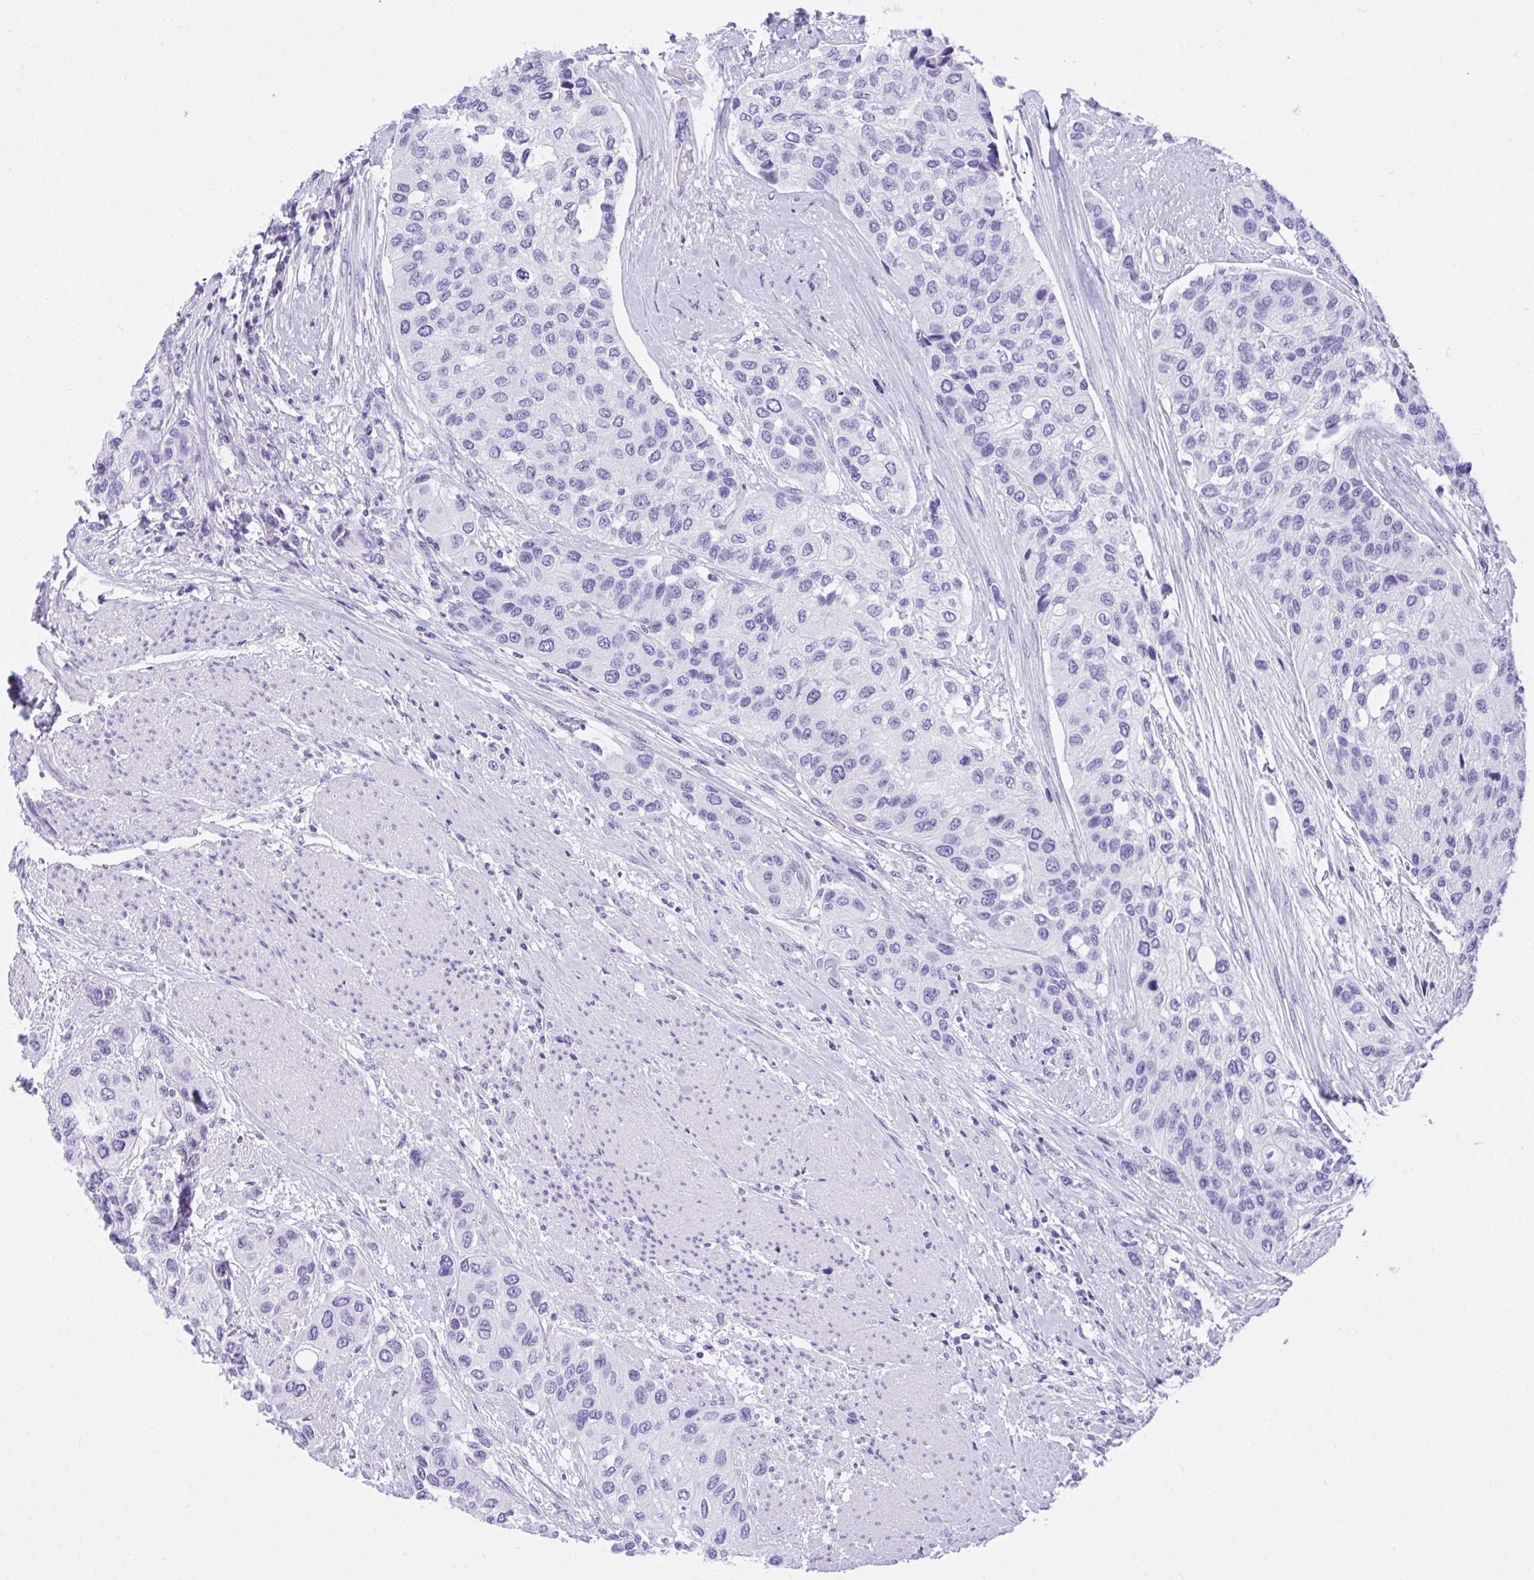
{"staining": {"intensity": "negative", "quantity": "none", "location": "none"}, "tissue": "urothelial cancer", "cell_type": "Tumor cells", "image_type": "cancer", "snomed": [{"axis": "morphology", "description": "Normal tissue, NOS"}, {"axis": "morphology", "description": "Urothelial carcinoma, High grade"}, {"axis": "topography", "description": "Vascular tissue"}, {"axis": "topography", "description": "Urinary bladder"}], "caption": "A photomicrograph of urothelial cancer stained for a protein displays no brown staining in tumor cells.", "gene": "TLN2", "patient": {"sex": "female", "age": 56}}